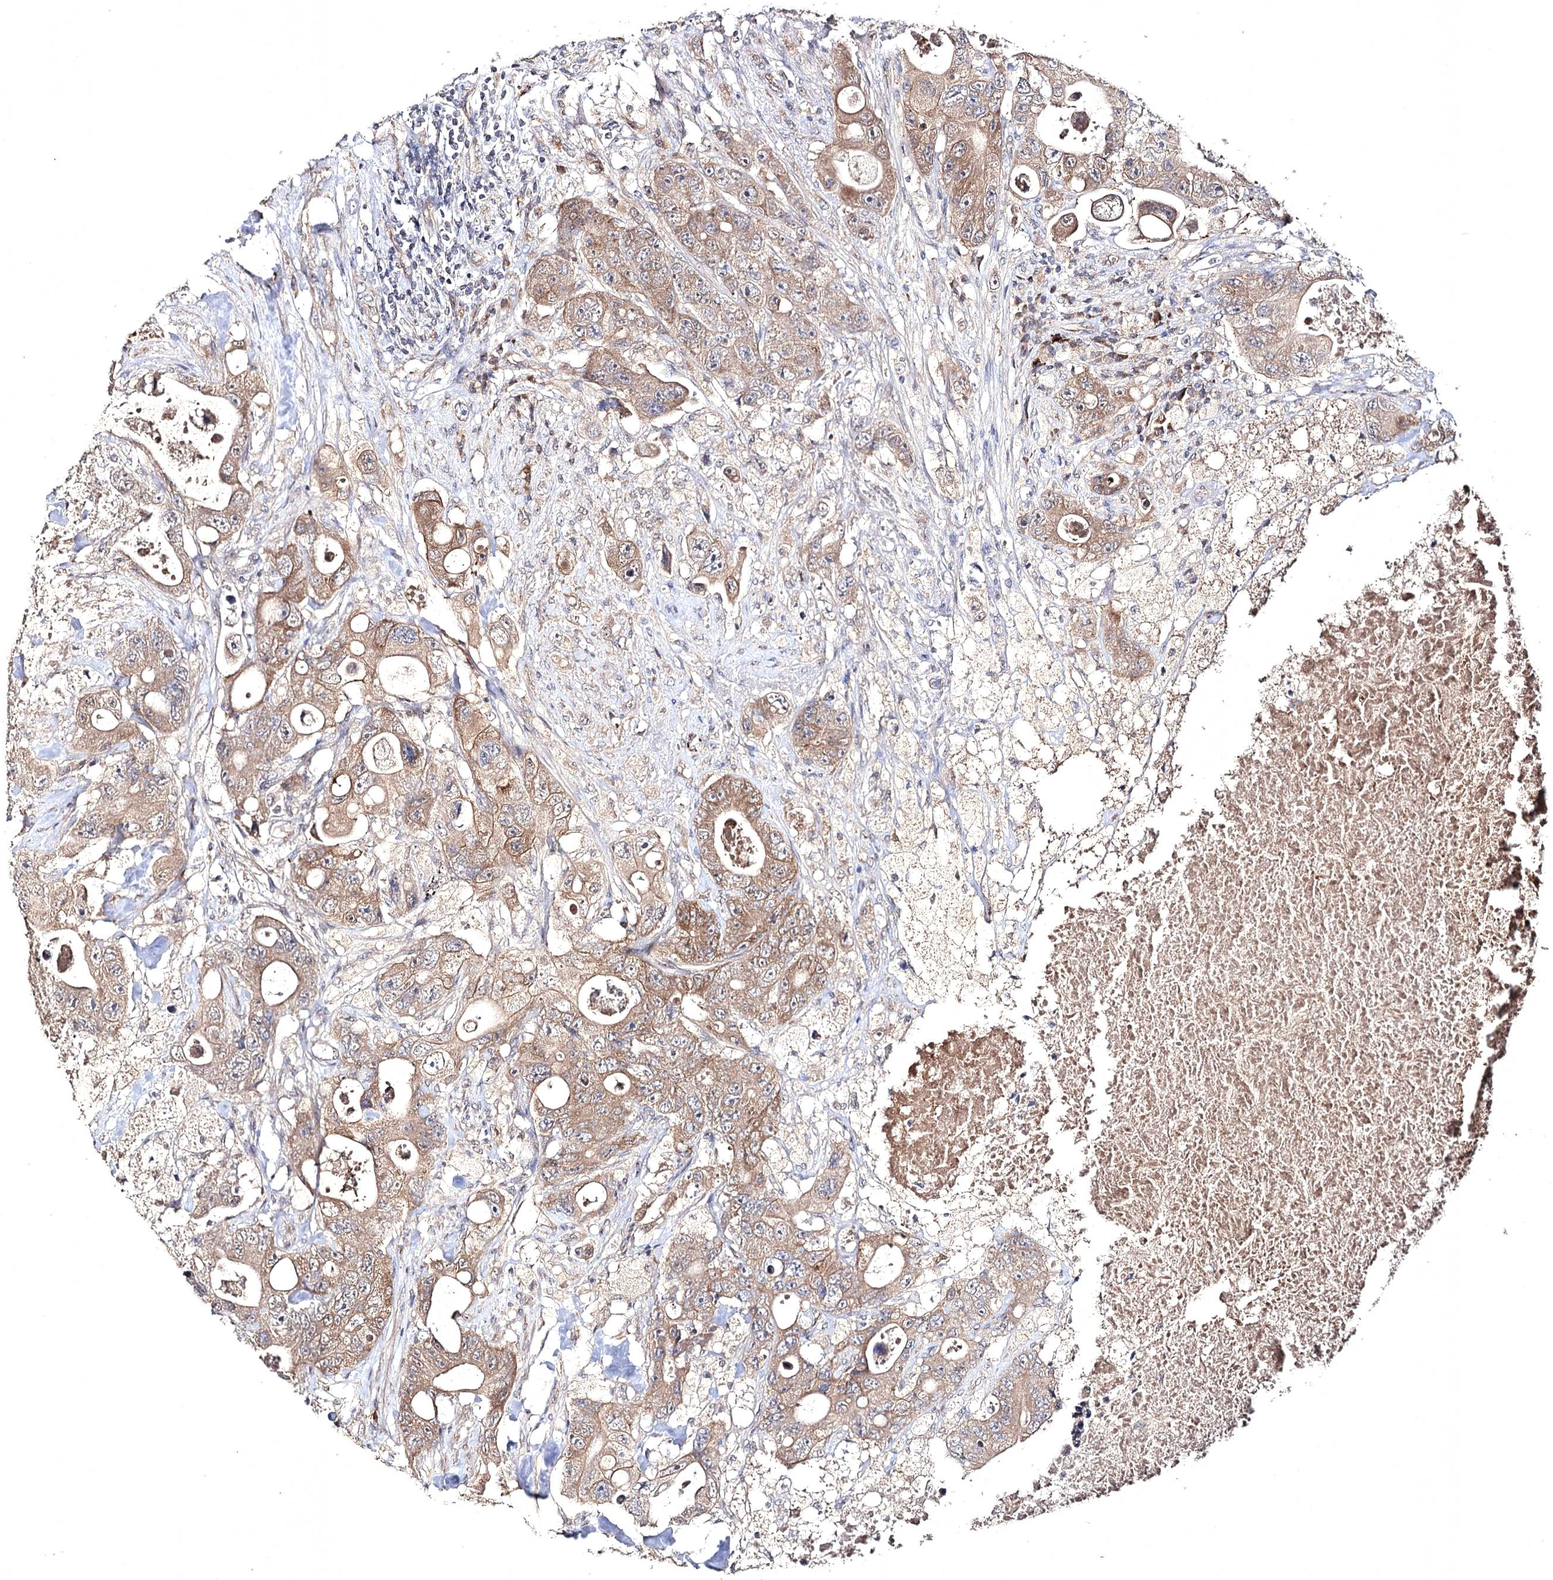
{"staining": {"intensity": "moderate", "quantity": ">75%", "location": "cytoplasmic/membranous"}, "tissue": "colorectal cancer", "cell_type": "Tumor cells", "image_type": "cancer", "snomed": [{"axis": "morphology", "description": "Adenocarcinoma, NOS"}, {"axis": "topography", "description": "Colon"}], "caption": "Immunohistochemistry staining of colorectal cancer (adenocarcinoma), which displays medium levels of moderate cytoplasmic/membranous positivity in about >75% of tumor cells indicating moderate cytoplasmic/membranous protein staining. The staining was performed using DAB (3,3'-diaminobenzidine) (brown) for protein detection and nuclei were counterstained in hematoxylin (blue).", "gene": "SEMA4G", "patient": {"sex": "female", "age": 46}}